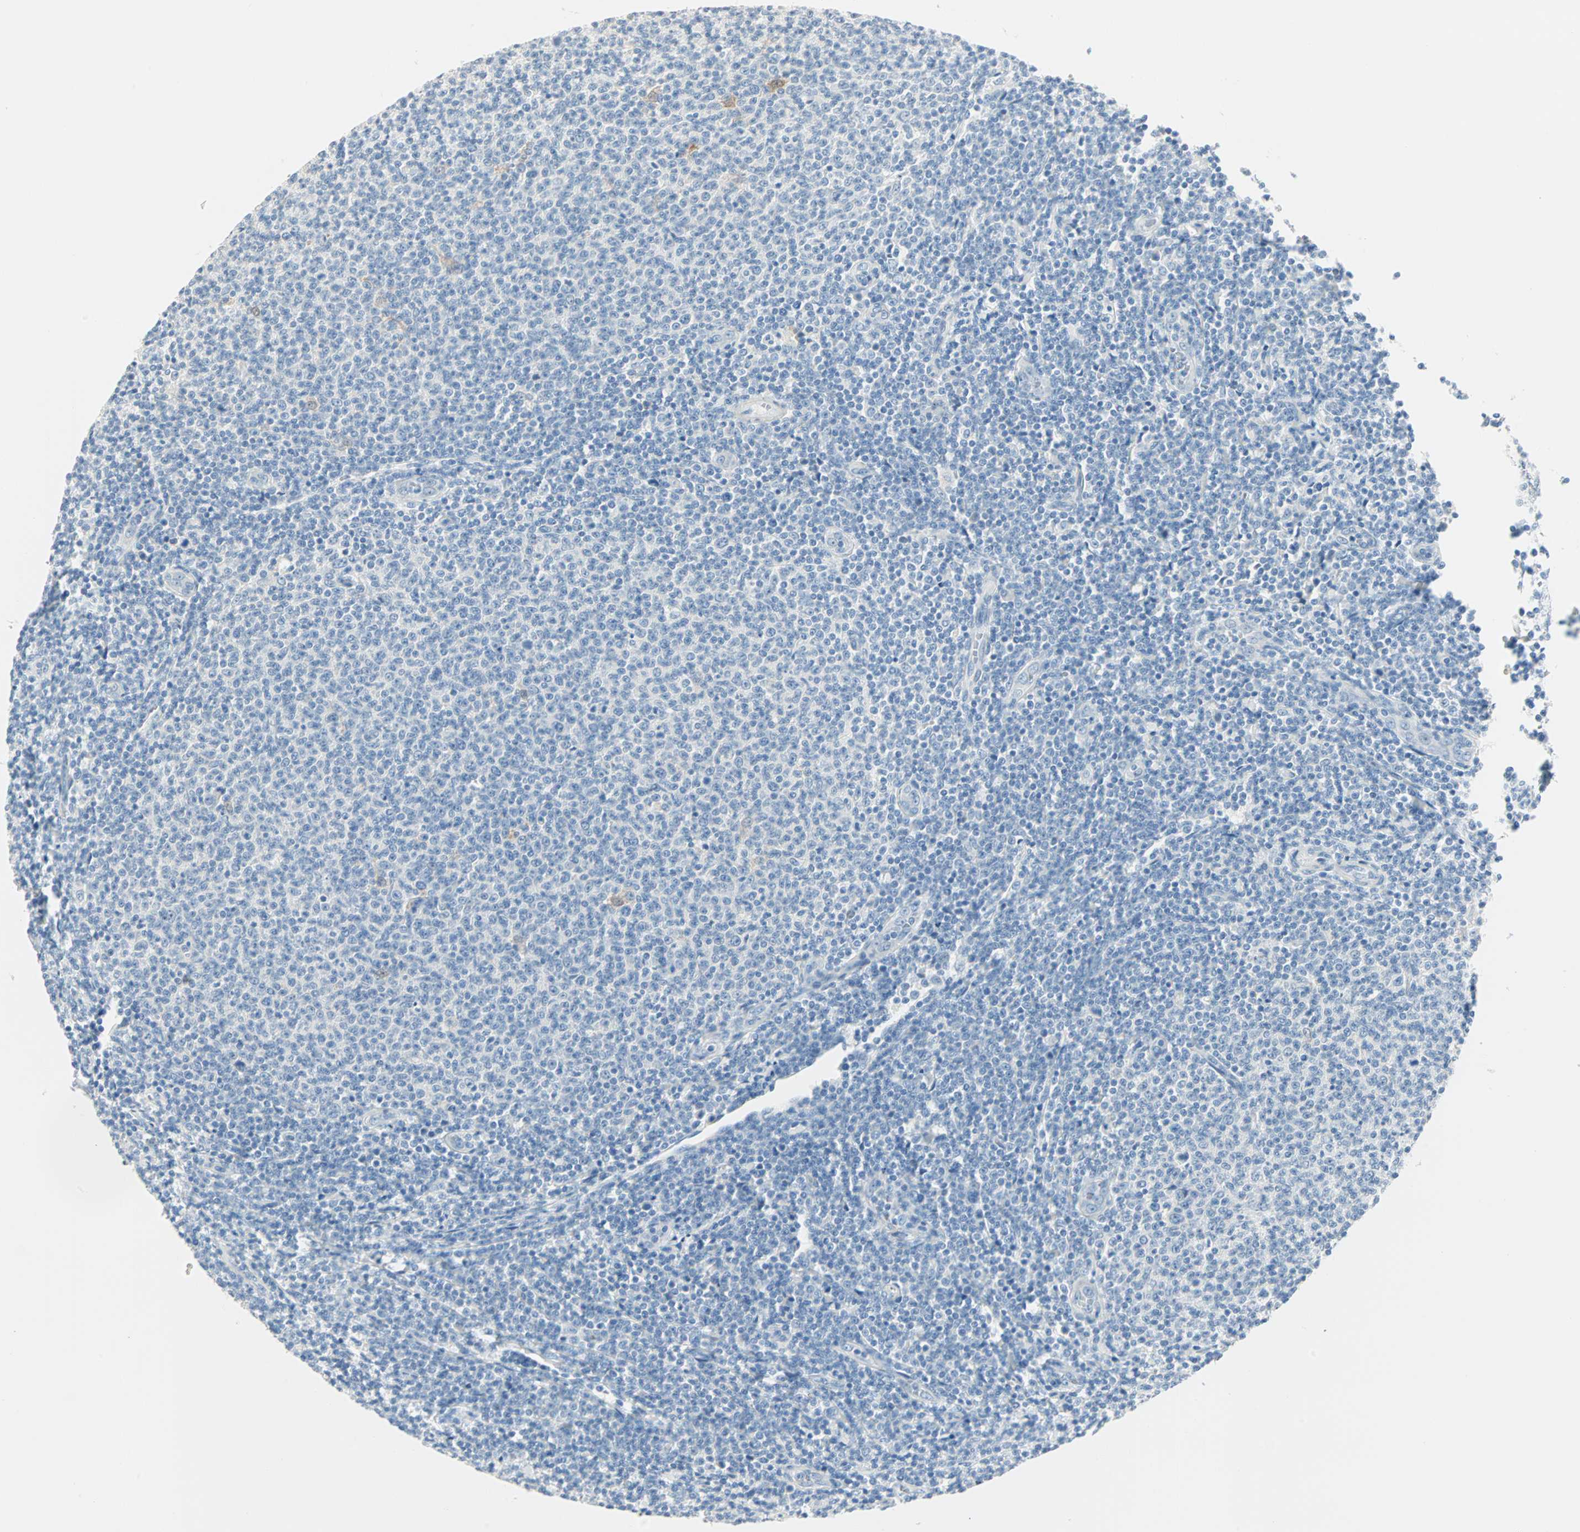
{"staining": {"intensity": "negative", "quantity": "none", "location": "none"}, "tissue": "lymphoma", "cell_type": "Tumor cells", "image_type": "cancer", "snomed": [{"axis": "morphology", "description": "Malignant lymphoma, non-Hodgkin's type, Low grade"}, {"axis": "topography", "description": "Lymph node"}], "caption": "Photomicrograph shows no protein staining in tumor cells of lymphoma tissue.", "gene": "SULT1C2", "patient": {"sex": "male", "age": 66}}